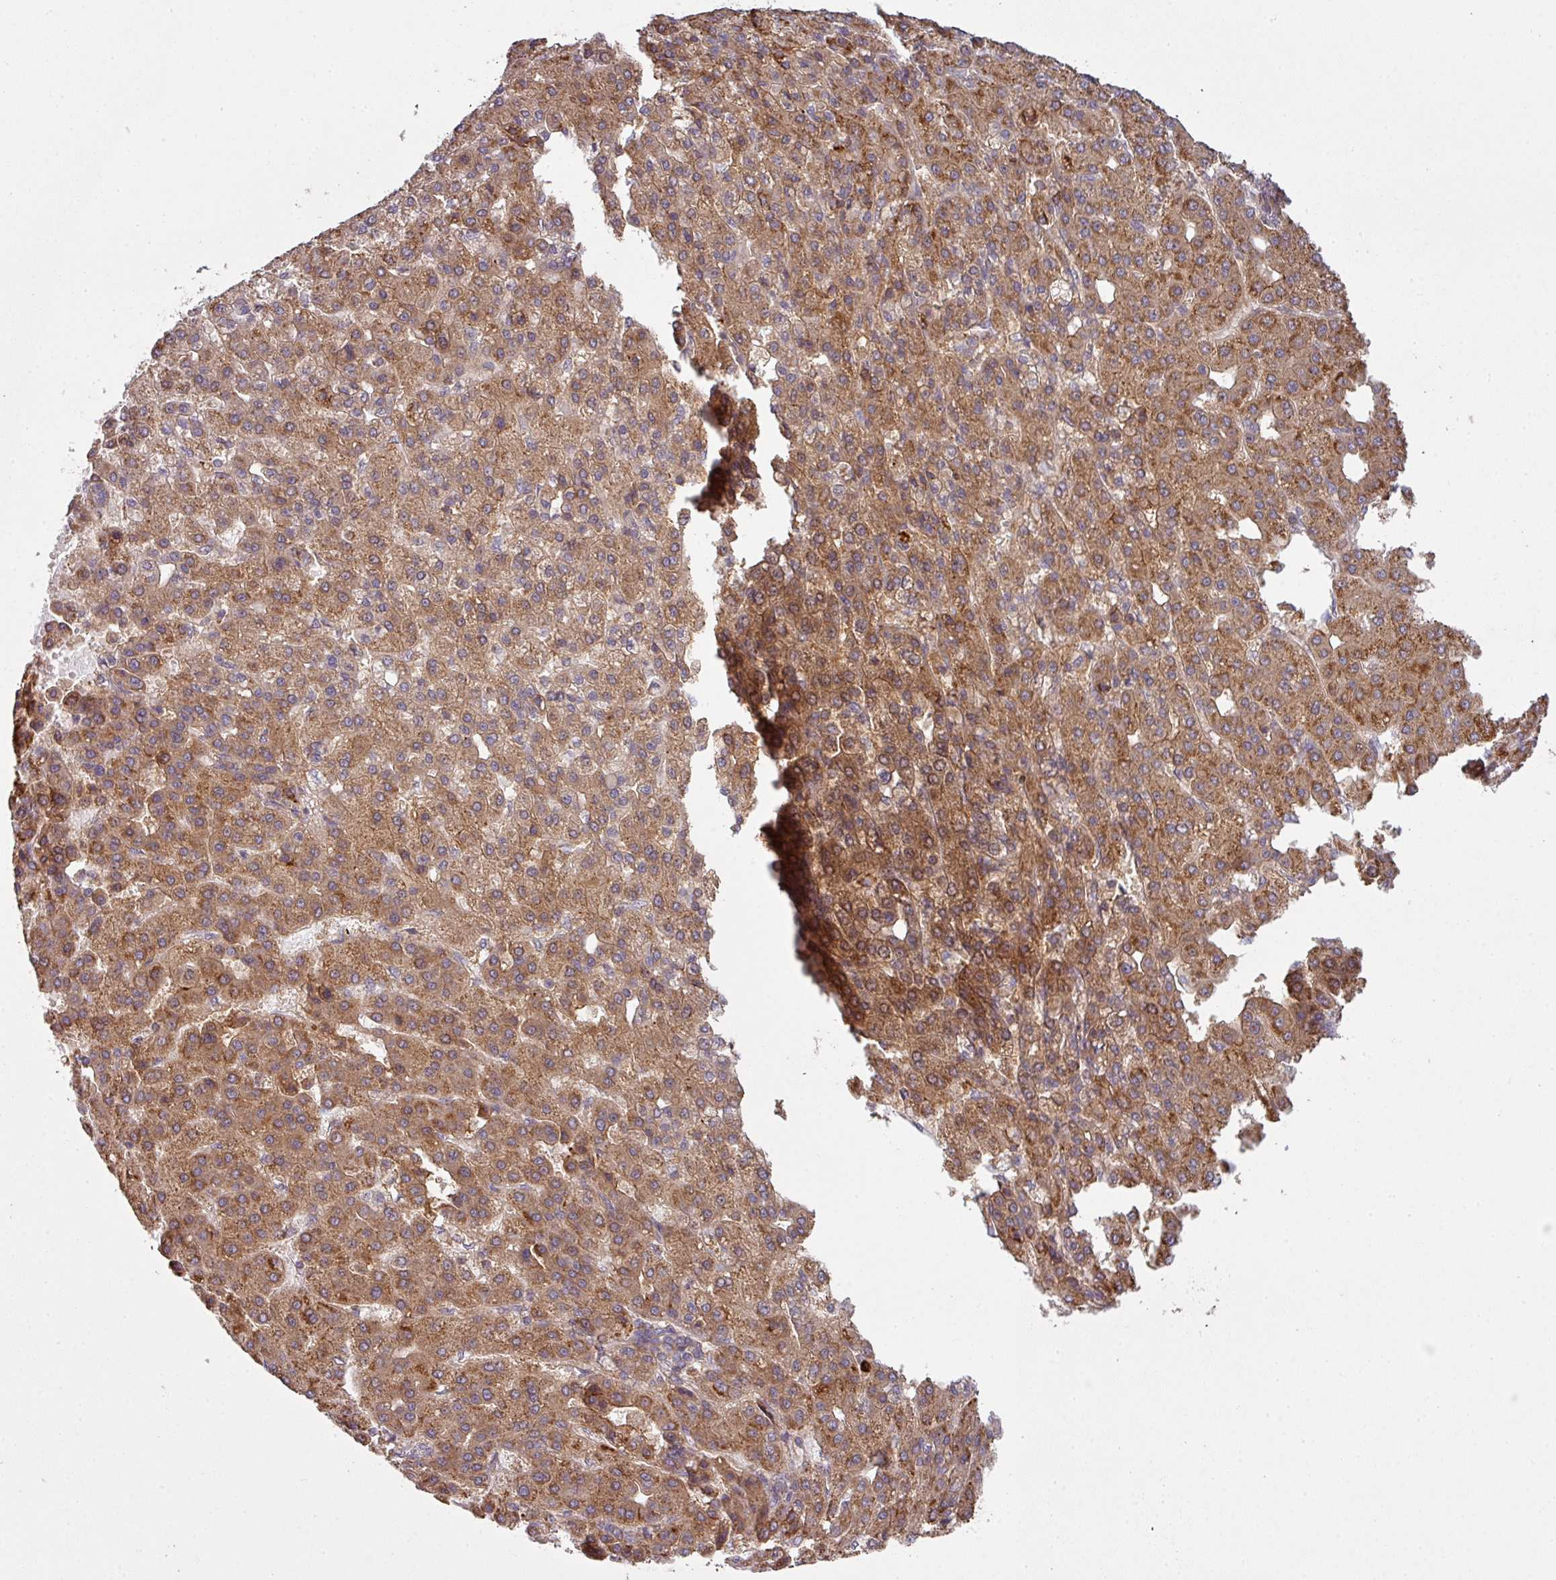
{"staining": {"intensity": "moderate", "quantity": ">75%", "location": "cytoplasmic/membranous"}, "tissue": "liver cancer", "cell_type": "Tumor cells", "image_type": "cancer", "snomed": [{"axis": "morphology", "description": "Carcinoma, Hepatocellular, NOS"}, {"axis": "topography", "description": "Liver"}], "caption": "Immunohistochemical staining of liver hepatocellular carcinoma exhibits moderate cytoplasmic/membranous protein staining in about >75% of tumor cells.", "gene": "ZC2HC1C", "patient": {"sex": "male", "age": 65}}